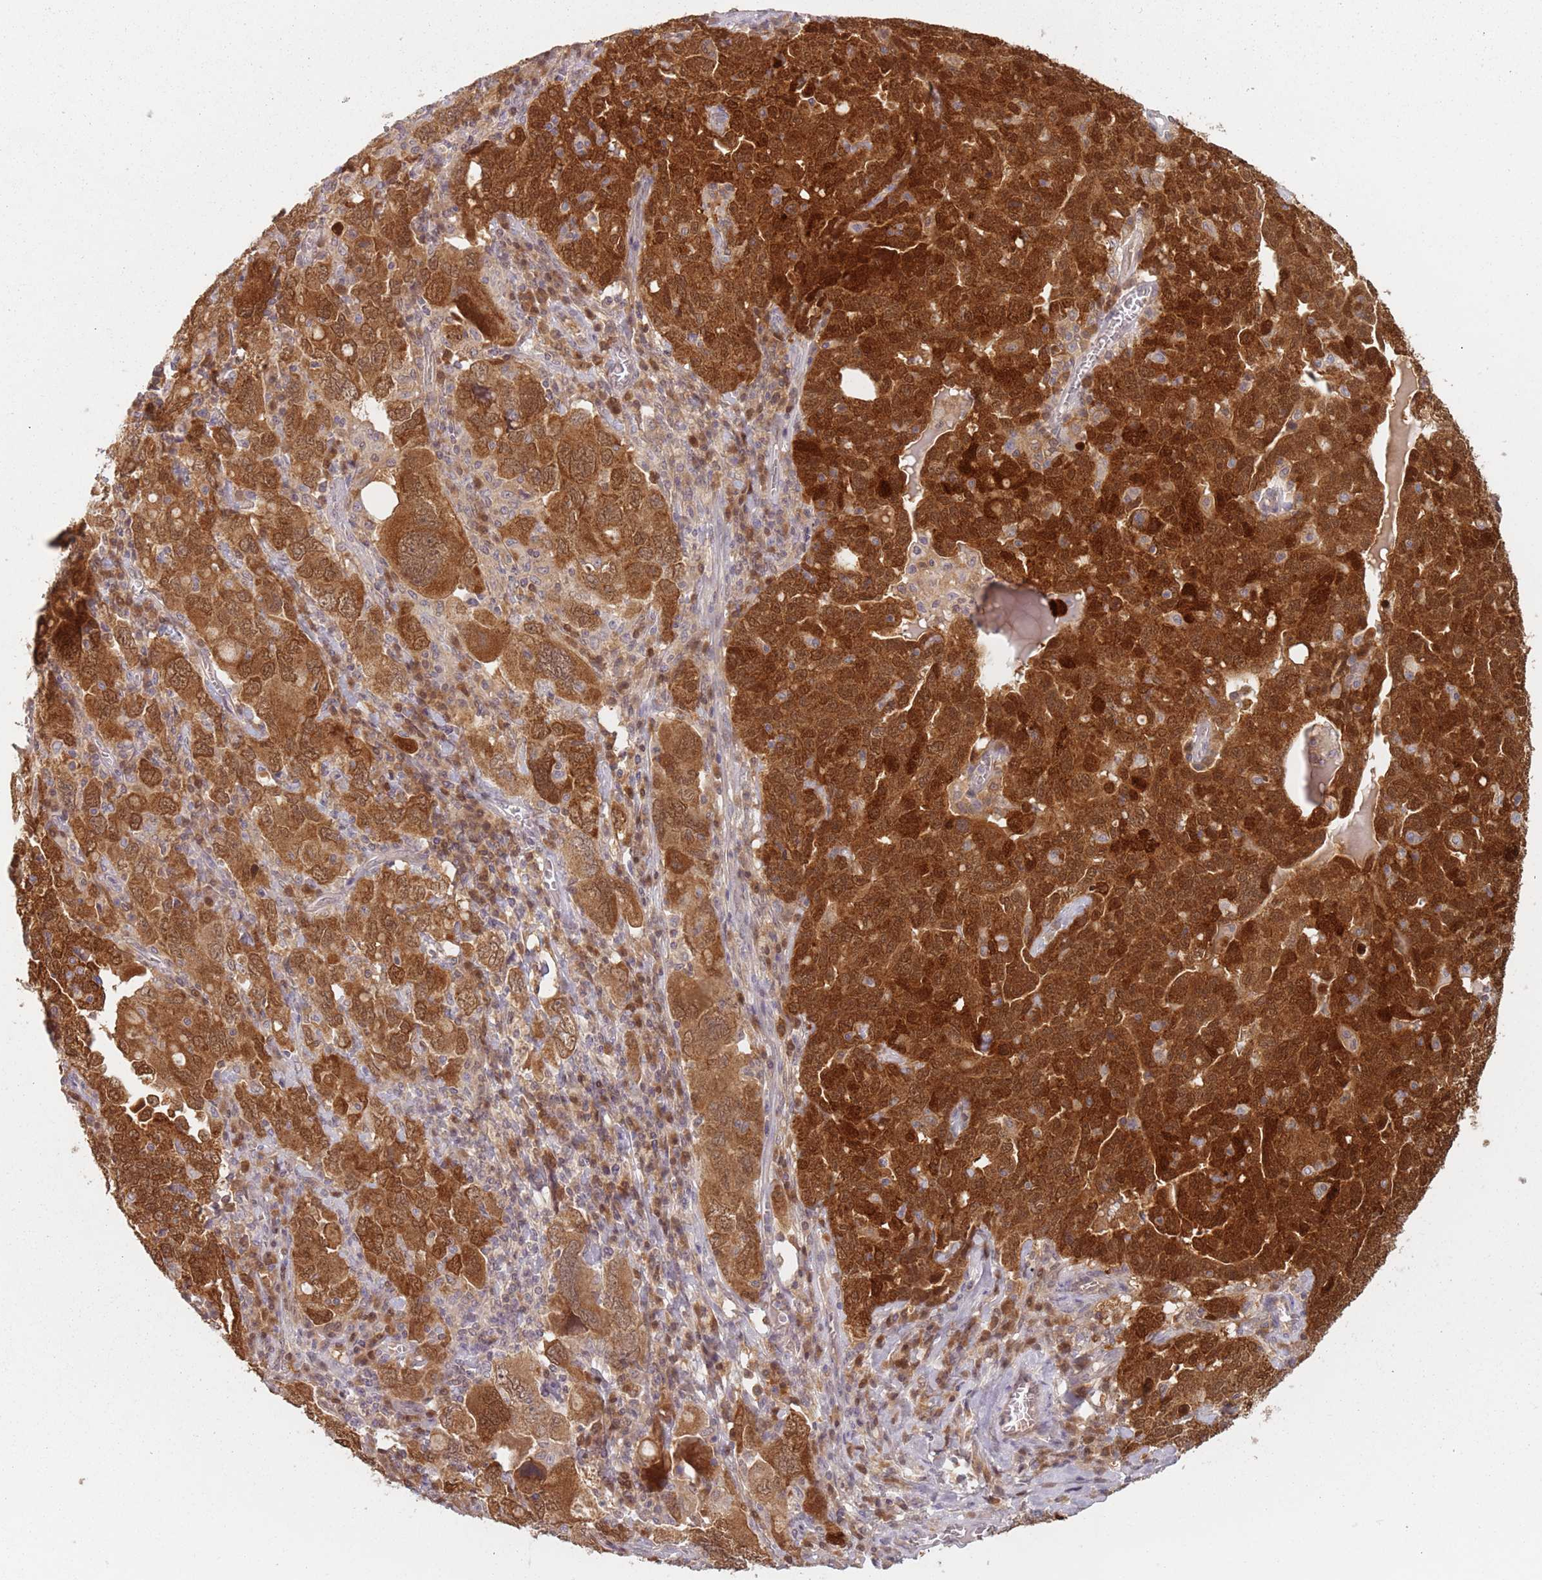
{"staining": {"intensity": "strong", "quantity": ">75%", "location": "cytoplasmic/membranous,nuclear"}, "tissue": "ovarian cancer", "cell_type": "Tumor cells", "image_type": "cancer", "snomed": [{"axis": "morphology", "description": "Carcinoma, endometroid"}, {"axis": "topography", "description": "Ovary"}], "caption": "Human ovarian endometroid carcinoma stained with a protein marker reveals strong staining in tumor cells.", "gene": "NAXE", "patient": {"sex": "female", "age": 62}}